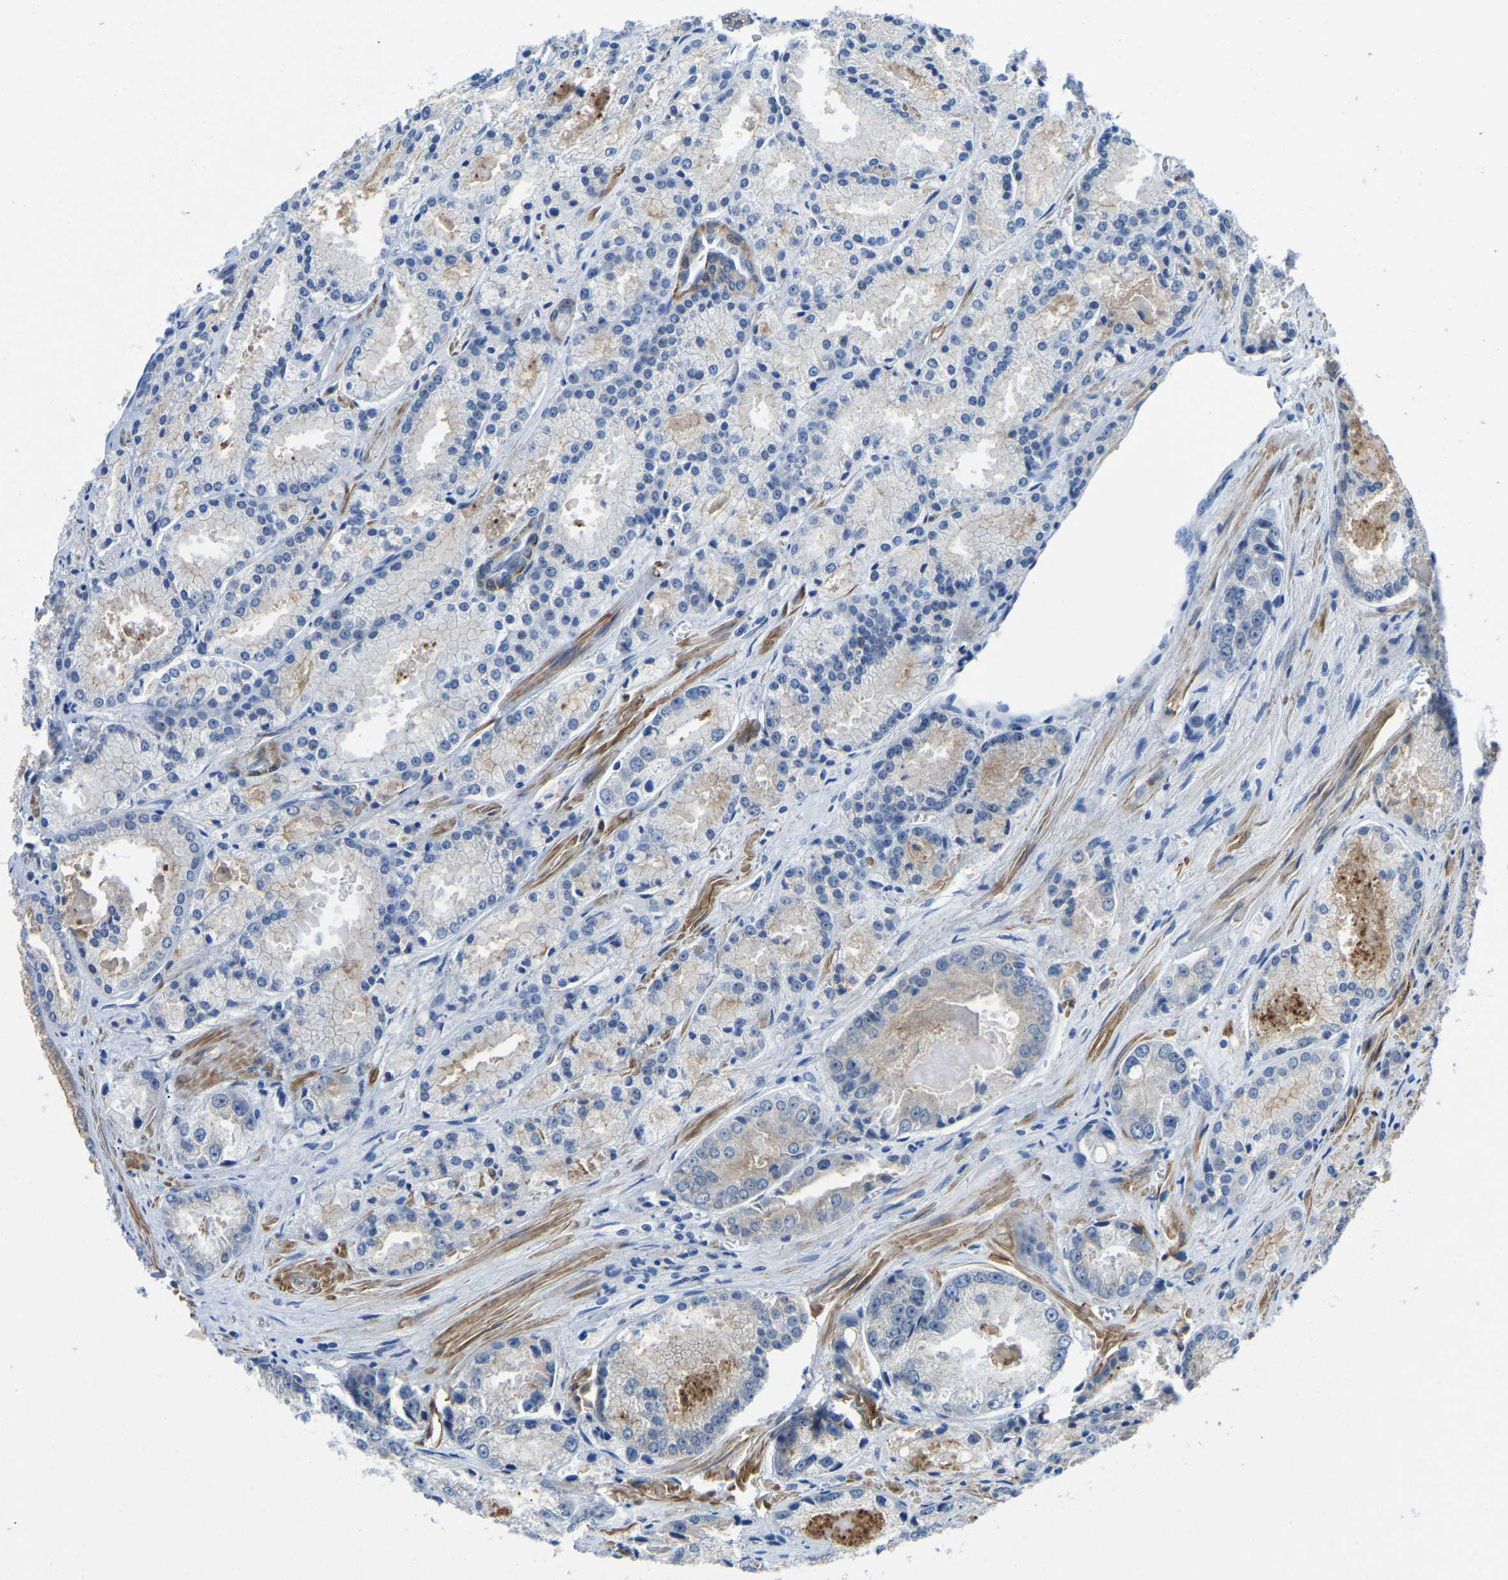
{"staining": {"intensity": "negative", "quantity": "none", "location": "none"}, "tissue": "prostate cancer", "cell_type": "Tumor cells", "image_type": "cancer", "snomed": [{"axis": "morphology", "description": "Adenocarcinoma, Low grade"}, {"axis": "topography", "description": "Prostate"}], "caption": "Tumor cells are negative for brown protein staining in low-grade adenocarcinoma (prostate).", "gene": "LIAS", "patient": {"sex": "male", "age": 64}}